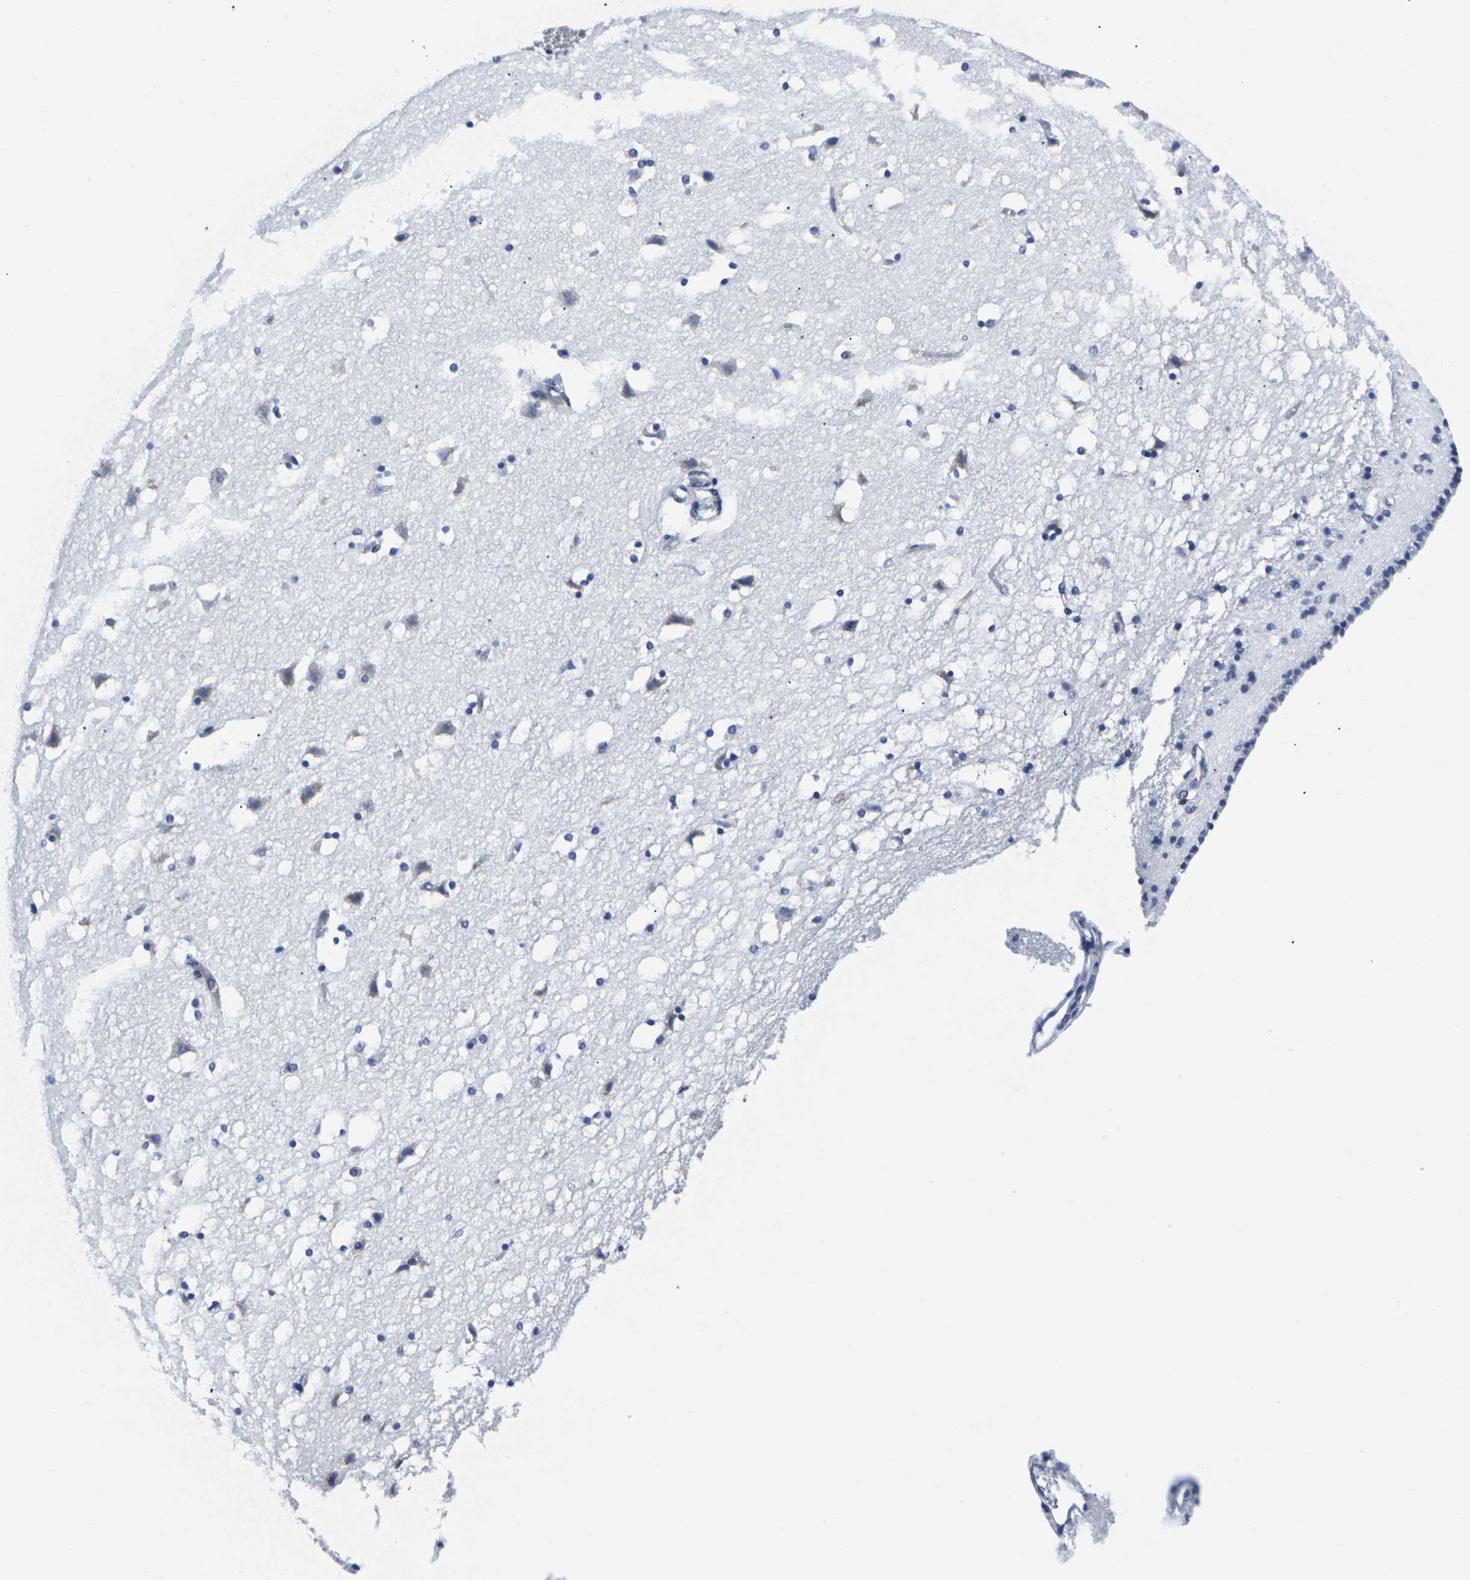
{"staining": {"intensity": "negative", "quantity": "none", "location": "none"}, "tissue": "caudate", "cell_type": "Glial cells", "image_type": "normal", "snomed": [{"axis": "morphology", "description": "Normal tissue, NOS"}, {"axis": "topography", "description": "Lateral ventricle wall"}], "caption": "The photomicrograph exhibits no staining of glial cells in normal caudate.", "gene": "RPN1", "patient": {"sex": "male", "age": 45}}